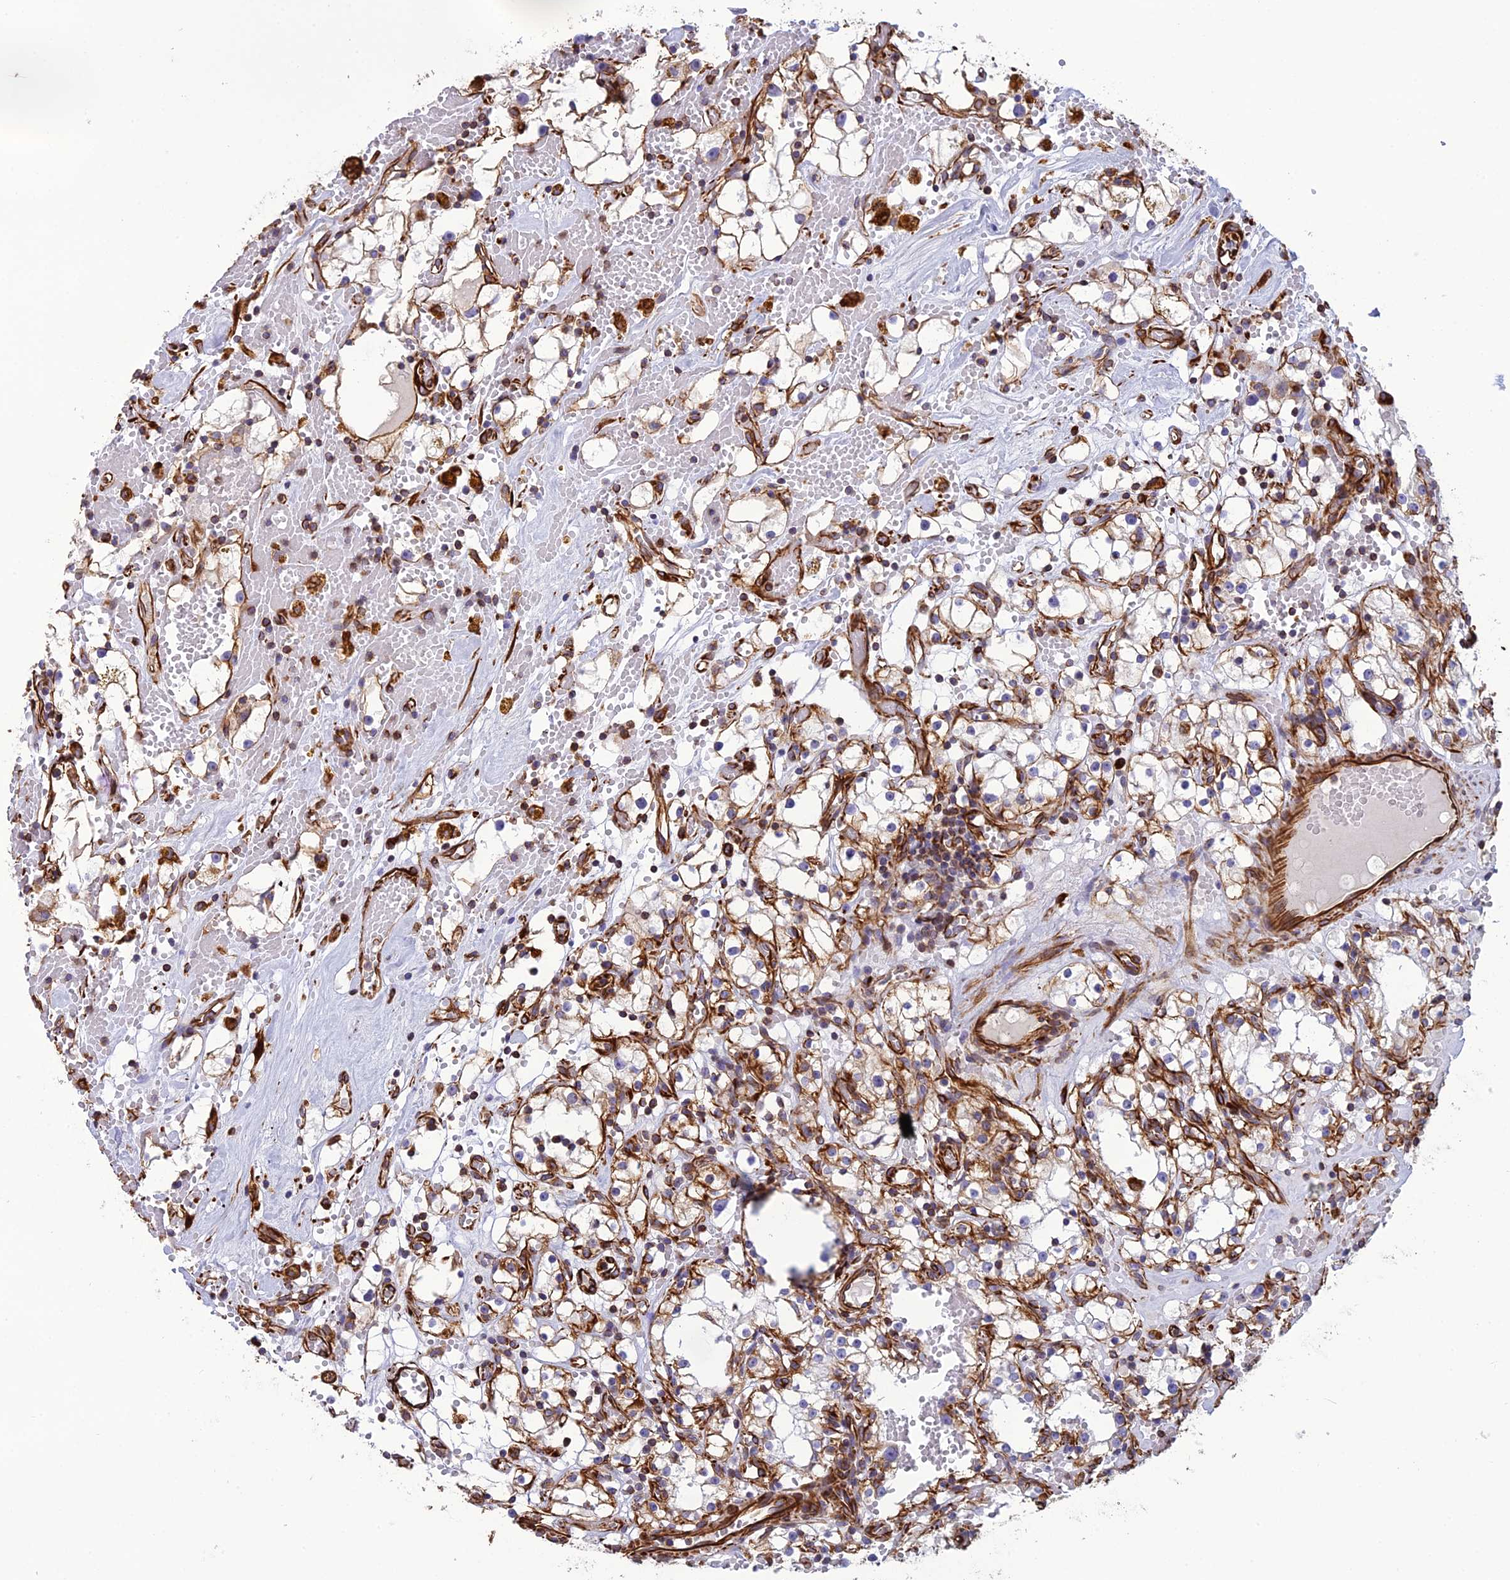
{"staining": {"intensity": "weak", "quantity": "<25%", "location": "cytoplasmic/membranous"}, "tissue": "renal cancer", "cell_type": "Tumor cells", "image_type": "cancer", "snomed": [{"axis": "morphology", "description": "Adenocarcinoma, NOS"}, {"axis": "topography", "description": "Kidney"}], "caption": "Micrograph shows no protein positivity in tumor cells of adenocarcinoma (renal) tissue. (IHC, brightfield microscopy, high magnification).", "gene": "FBXL20", "patient": {"sex": "male", "age": 56}}